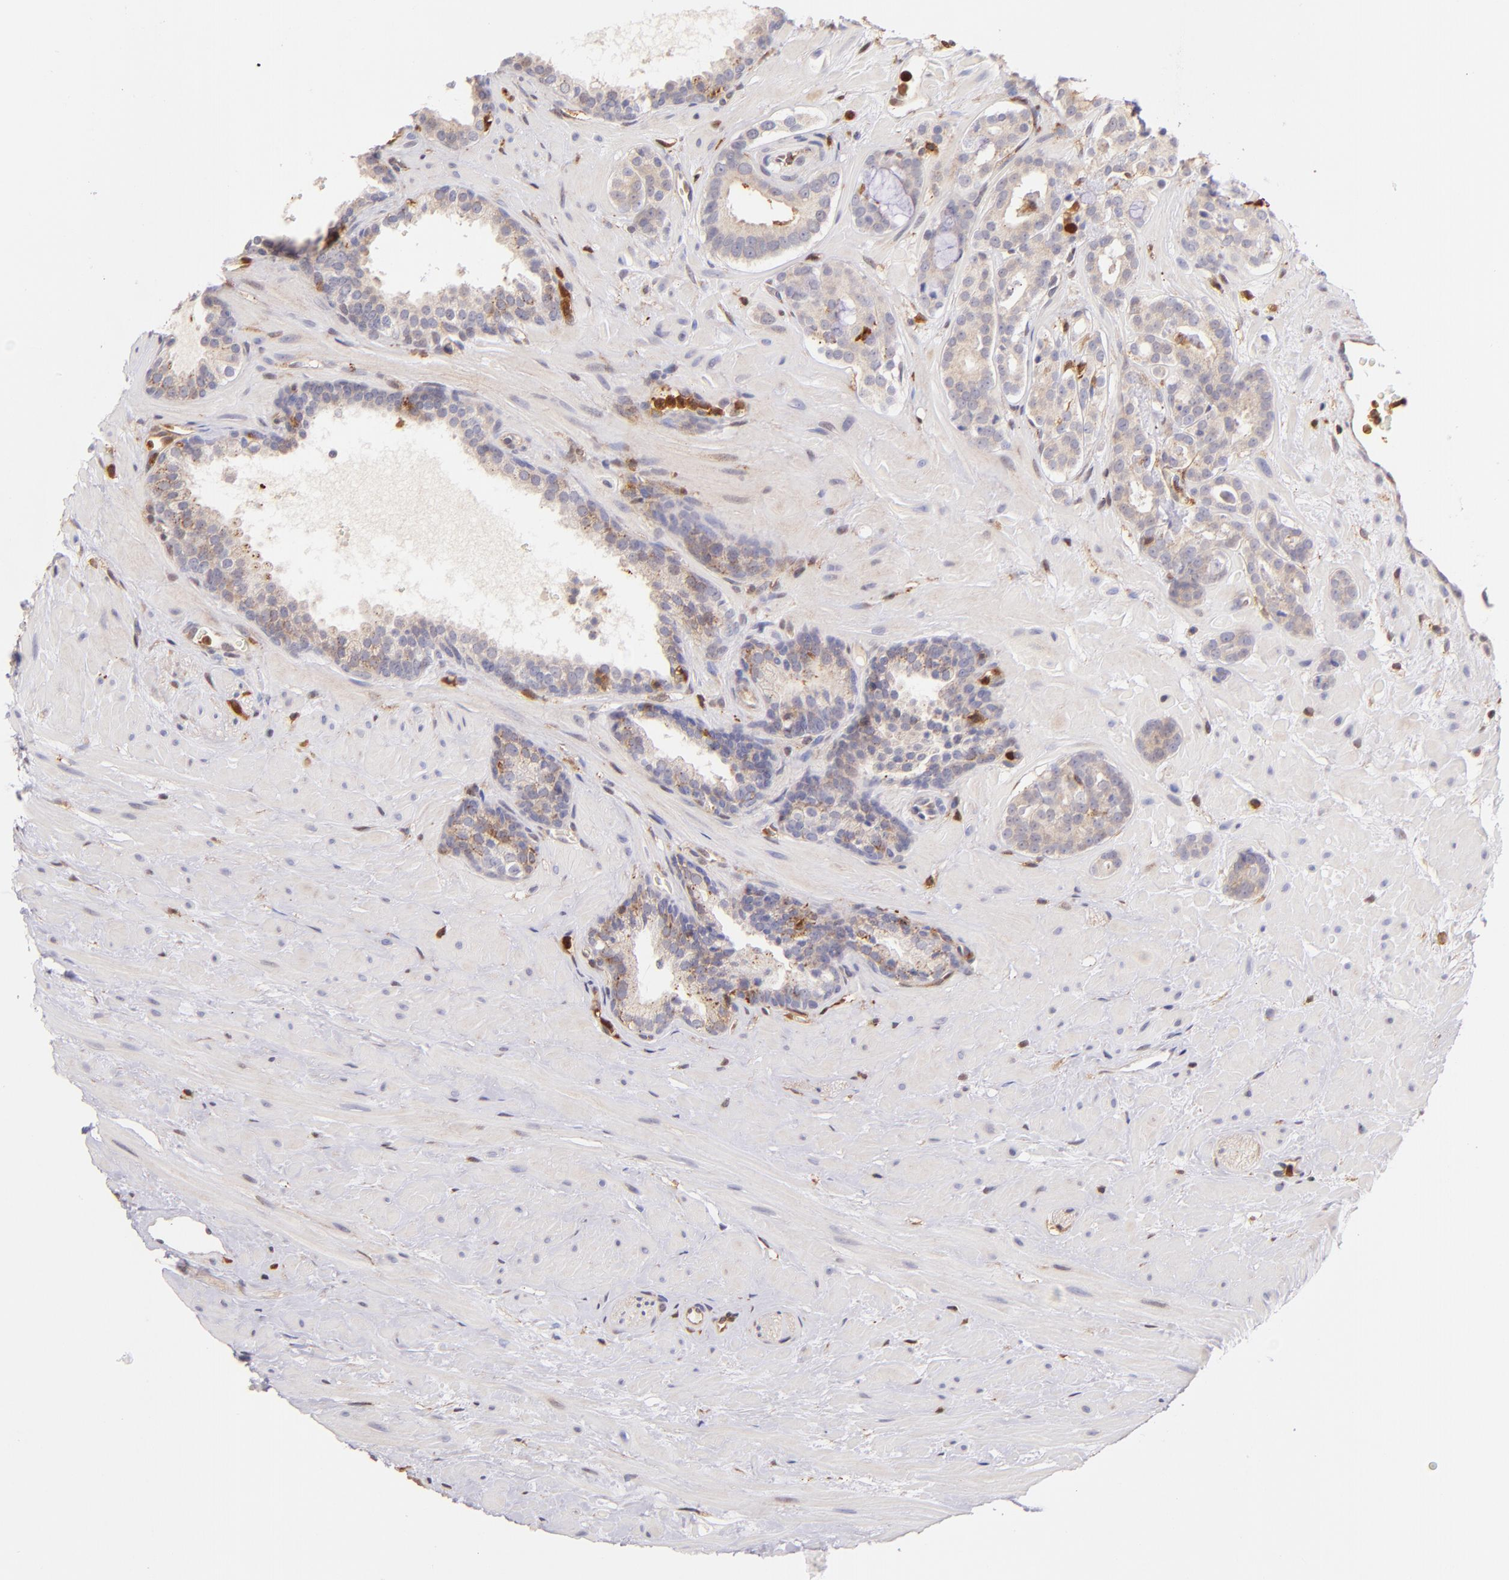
{"staining": {"intensity": "weak", "quantity": ">75%", "location": "cytoplasmic/membranous"}, "tissue": "prostate cancer", "cell_type": "Tumor cells", "image_type": "cancer", "snomed": [{"axis": "morphology", "description": "Adenocarcinoma, Low grade"}, {"axis": "topography", "description": "Prostate"}], "caption": "The immunohistochemical stain labels weak cytoplasmic/membranous expression in tumor cells of low-grade adenocarcinoma (prostate) tissue. Using DAB (3,3'-diaminobenzidine) (brown) and hematoxylin (blue) stains, captured at high magnification using brightfield microscopy.", "gene": "BTK", "patient": {"sex": "male", "age": 57}}